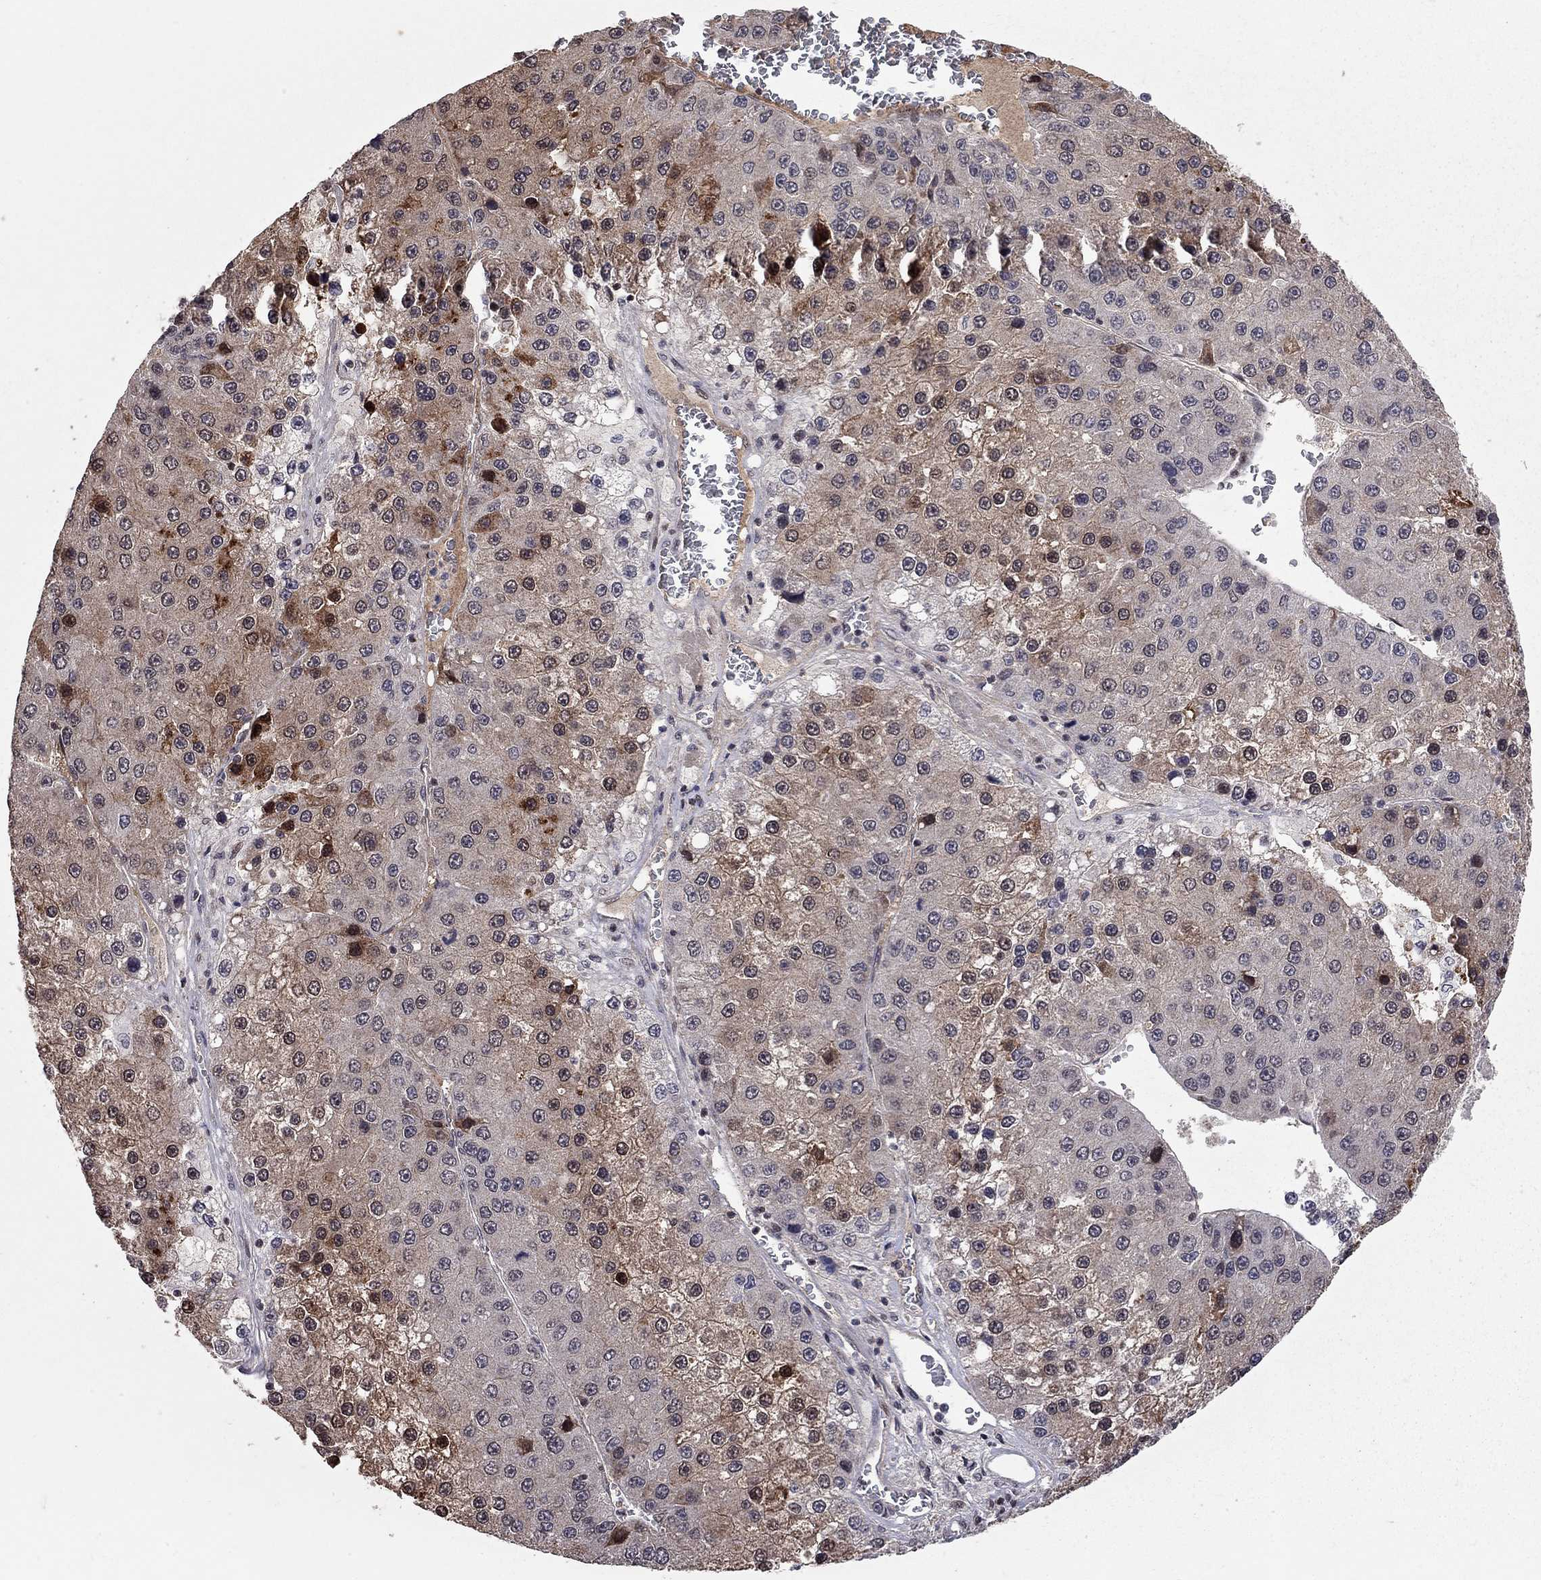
{"staining": {"intensity": "strong", "quantity": "<25%", "location": "cytoplasmic/membranous,nuclear"}, "tissue": "liver cancer", "cell_type": "Tumor cells", "image_type": "cancer", "snomed": [{"axis": "morphology", "description": "Carcinoma, Hepatocellular, NOS"}, {"axis": "topography", "description": "Liver"}], "caption": "A medium amount of strong cytoplasmic/membranous and nuclear positivity is seen in approximately <25% of tumor cells in liver cancer (hepatocellular carcinoma) tissue. (Stains: DAB in brown, nuclei in blue, Microscopy: brightfield microscopy at high magnification).", "gene": "HDAC3", "patient": {"sex": "female", "age": 73}}